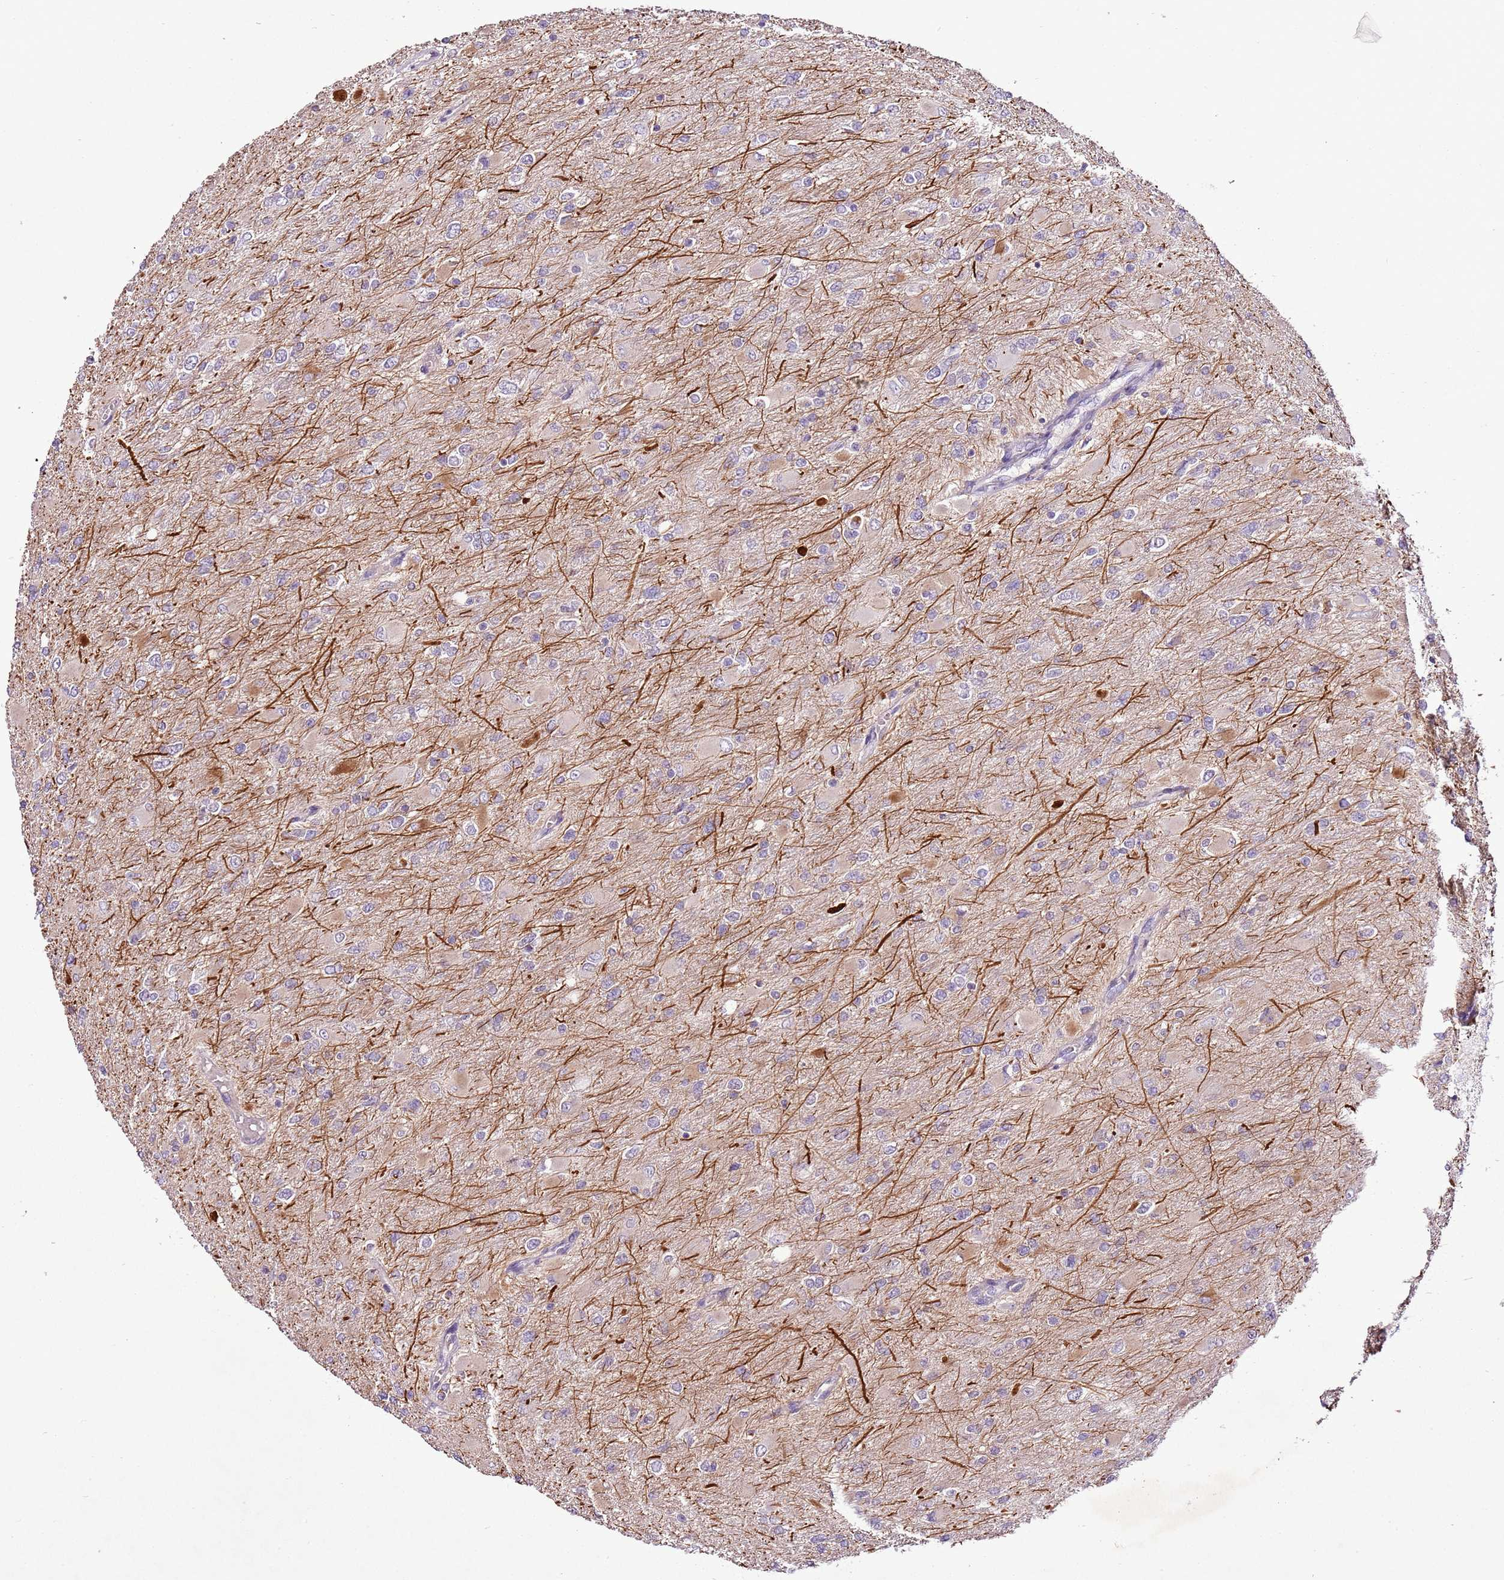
{"staining": {"intensity": "negative", "quantity": "none", "location": "none"}, "tissue": "glioma", "cell_type": "Tumor cells", "image_type": "cancer", "snomed": [{"axis": "morphology", "description": "Glioma, malignant, High grade"}, {"axis": "topography", "description": "Cerebral cortex"}], "caption": "A photomicrograph of human high-grade glioma (malignant) is negative for staining in tumor cells.", "gene": "CMKLR1", "patient": {"sex": "female", "age": 36}}